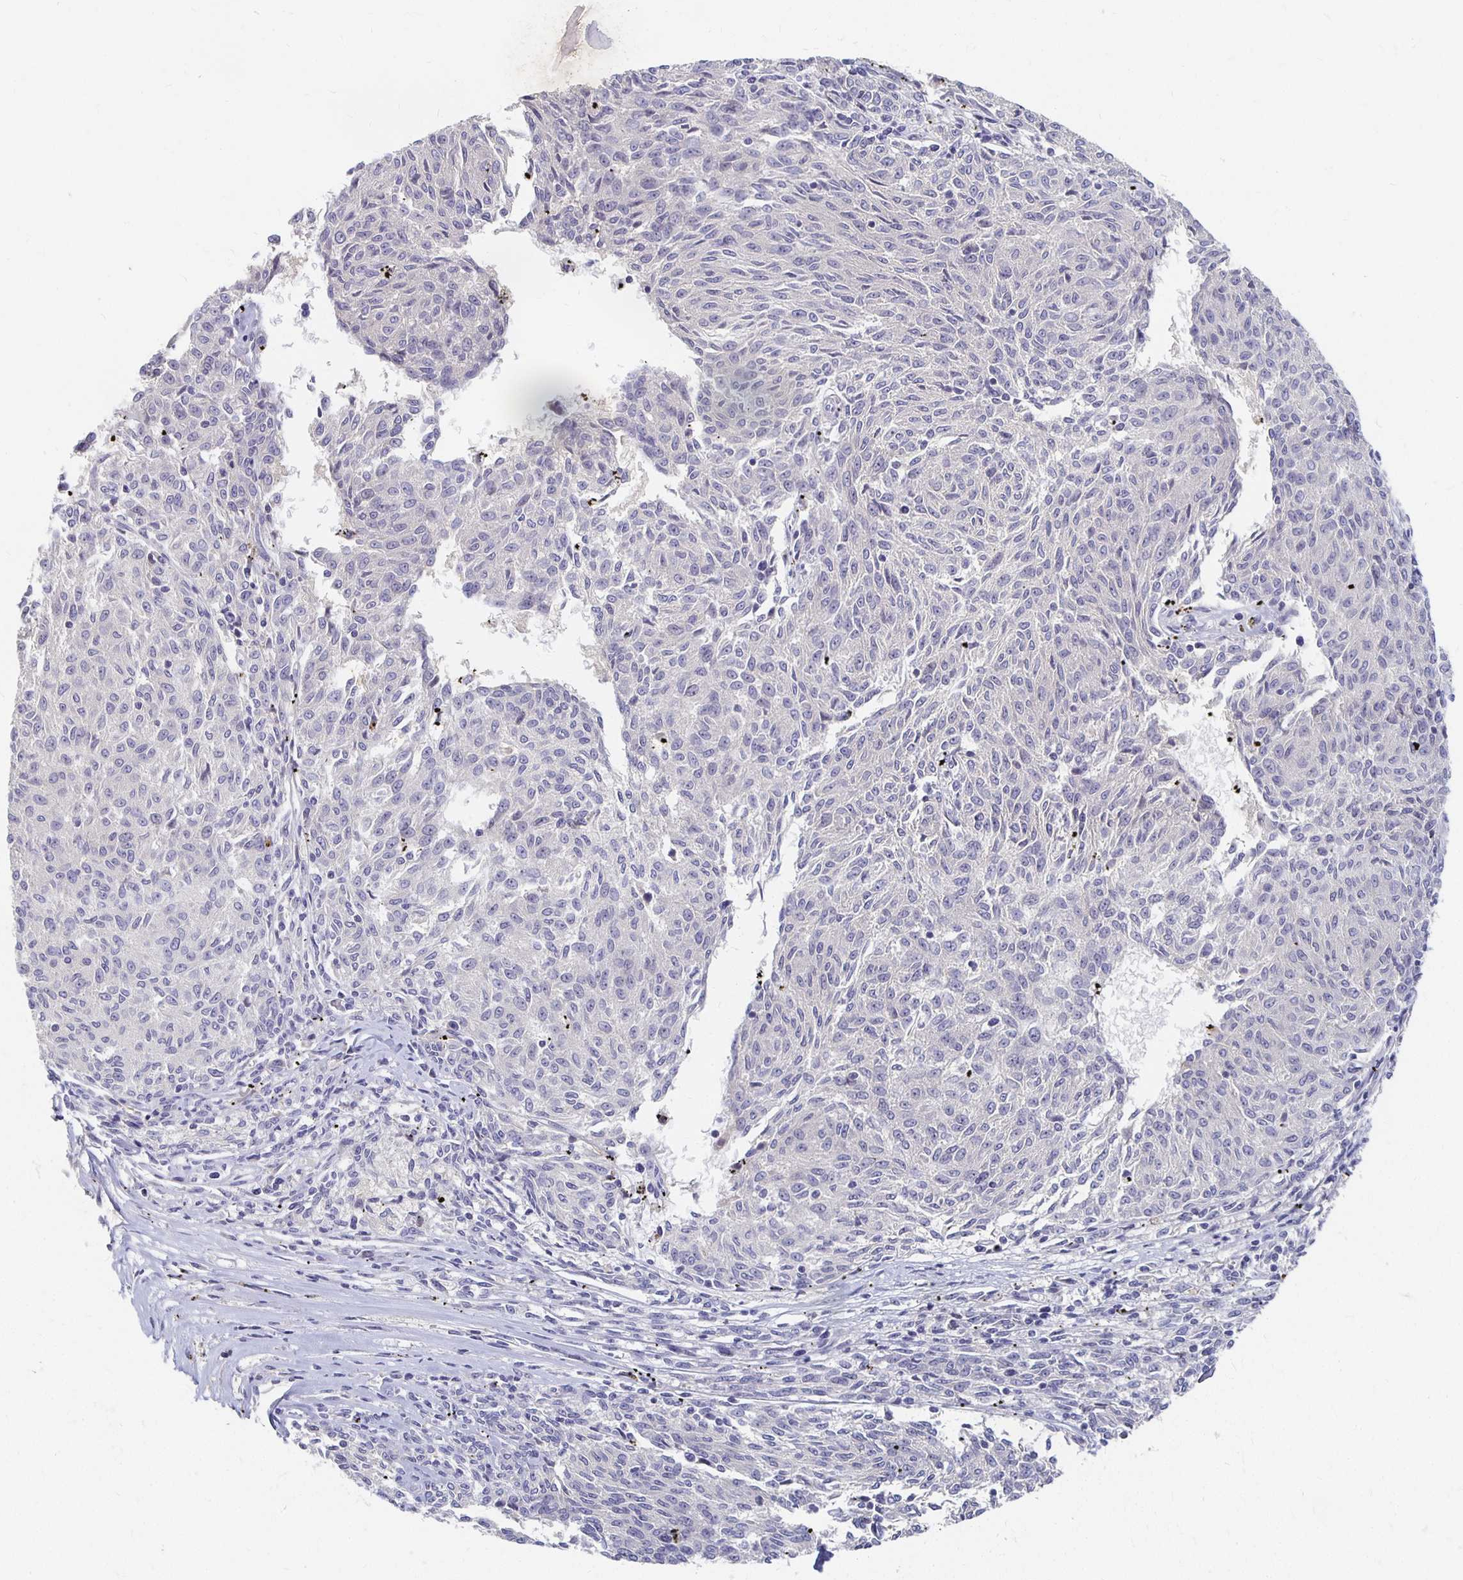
{"staining": {"intensity": "negative", "quantity": "none", "location": "none"}, "tissue": "melanoma", "cell_type": "Tumor cells", "image_type": "cancer", "snomed": [{"axis": "morphology", "description": "Malignant melanoma, NOS"}, {"axis": "topography", "description": "Skin"}], "caption": "DAB immunohistochemical staining of melanoma exhibits no significant expression in tumor cells. (Immunohistochemistry, brightfield microscopy, high magnification).", "gene": "FKRP", "patient": {"sex": "female", "age": 72}}